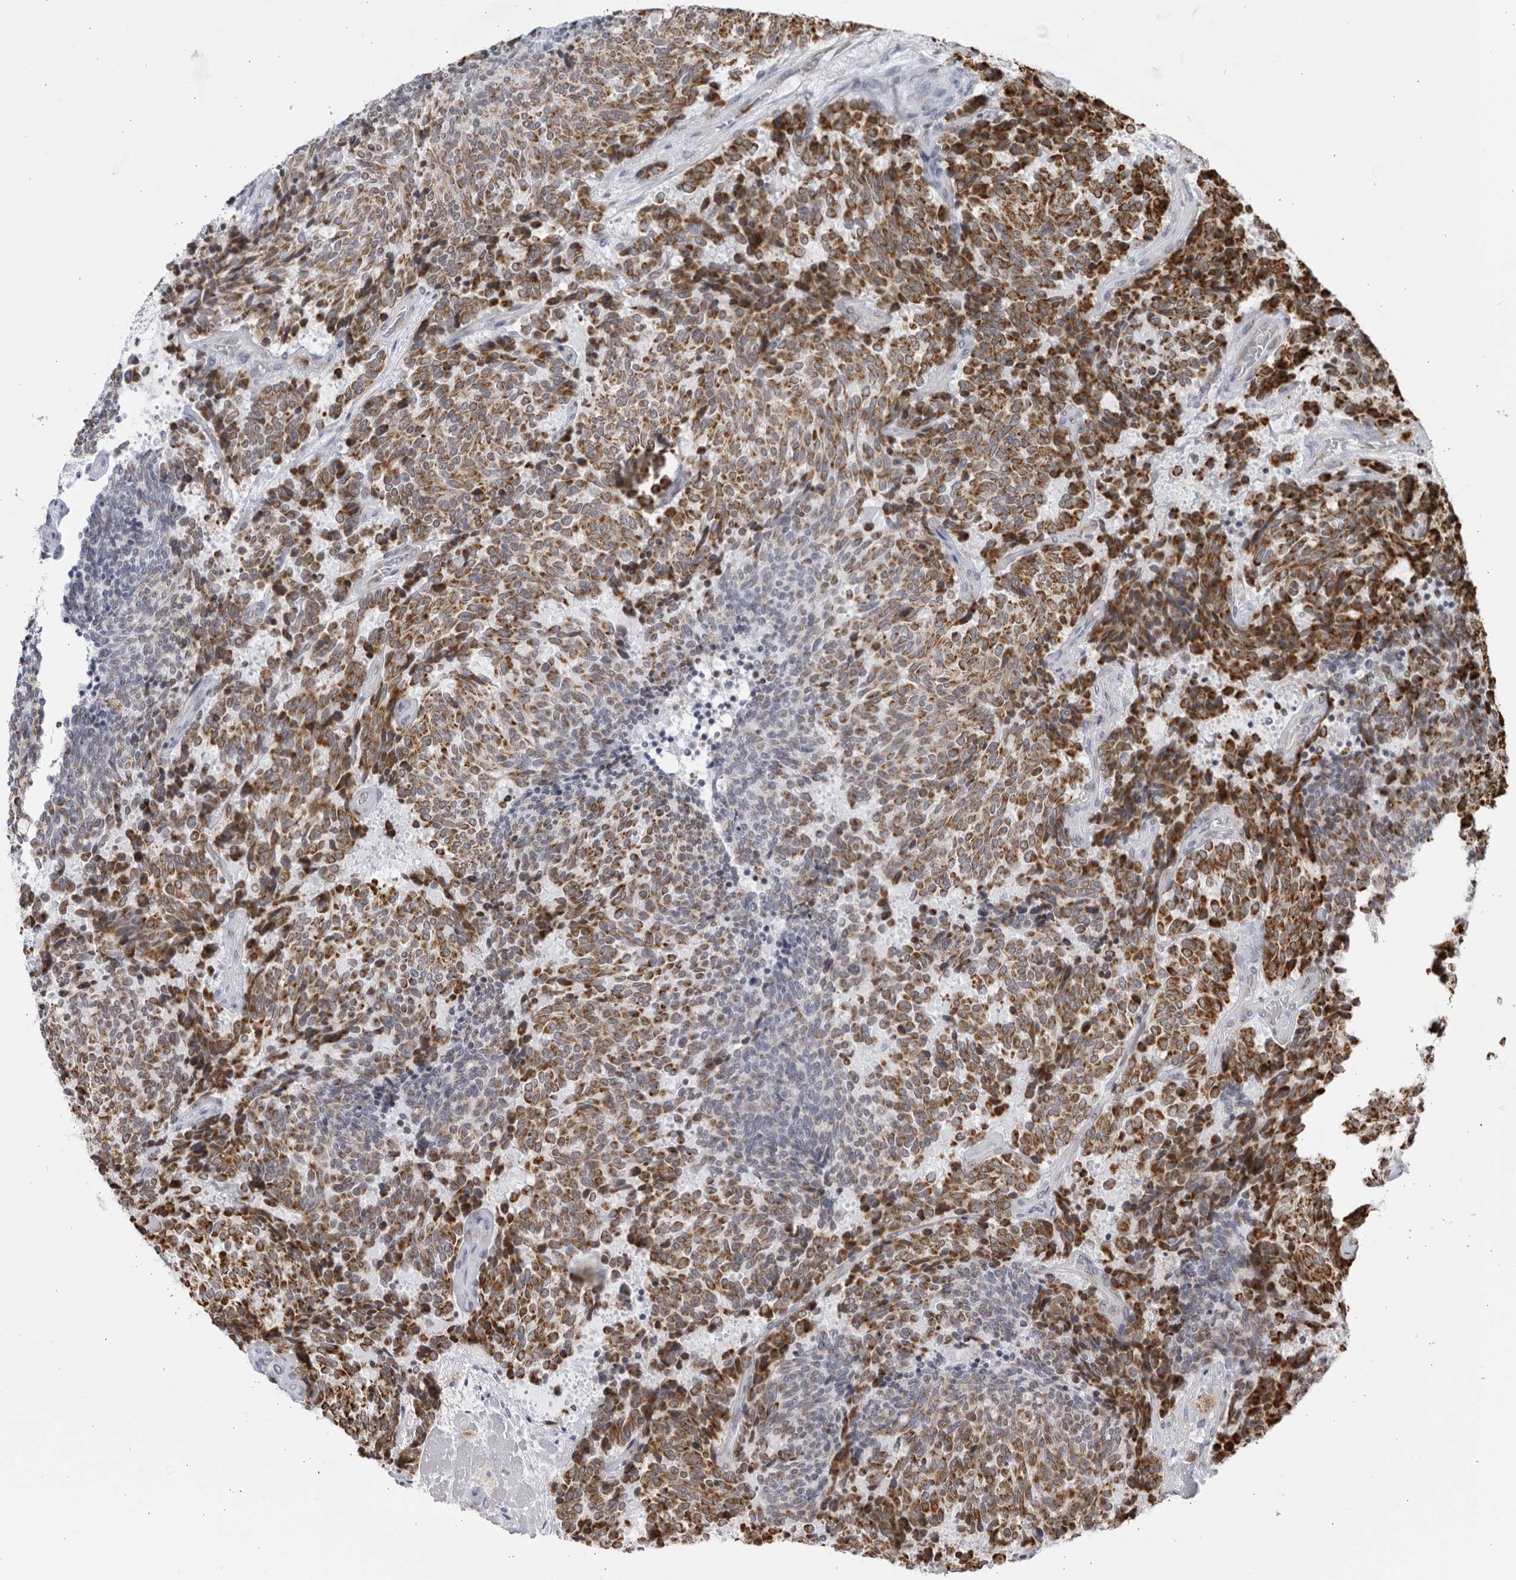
{"staining": {"intensity": "strong", "quantity": "25%-75%", "location": "cytoplasmic/membranous"}, "tissue": "carcinoid", "cell_type": "Tumor cells", "image_type": "cancer", "snomed": [{"axis": "morphology", "description": "Carcinoid, malignant, NOS"}, {"axis": "topography", "description": "Pancreas"}], "caption": "Immunohistochemistry of malignant carcinoid demonstrates high levels of strong cytoplasmic/membranous positivity in about 25%-75% of tumor cells.", "gene": "RBM34", "patient": {"sex": "female", "age": 54}}